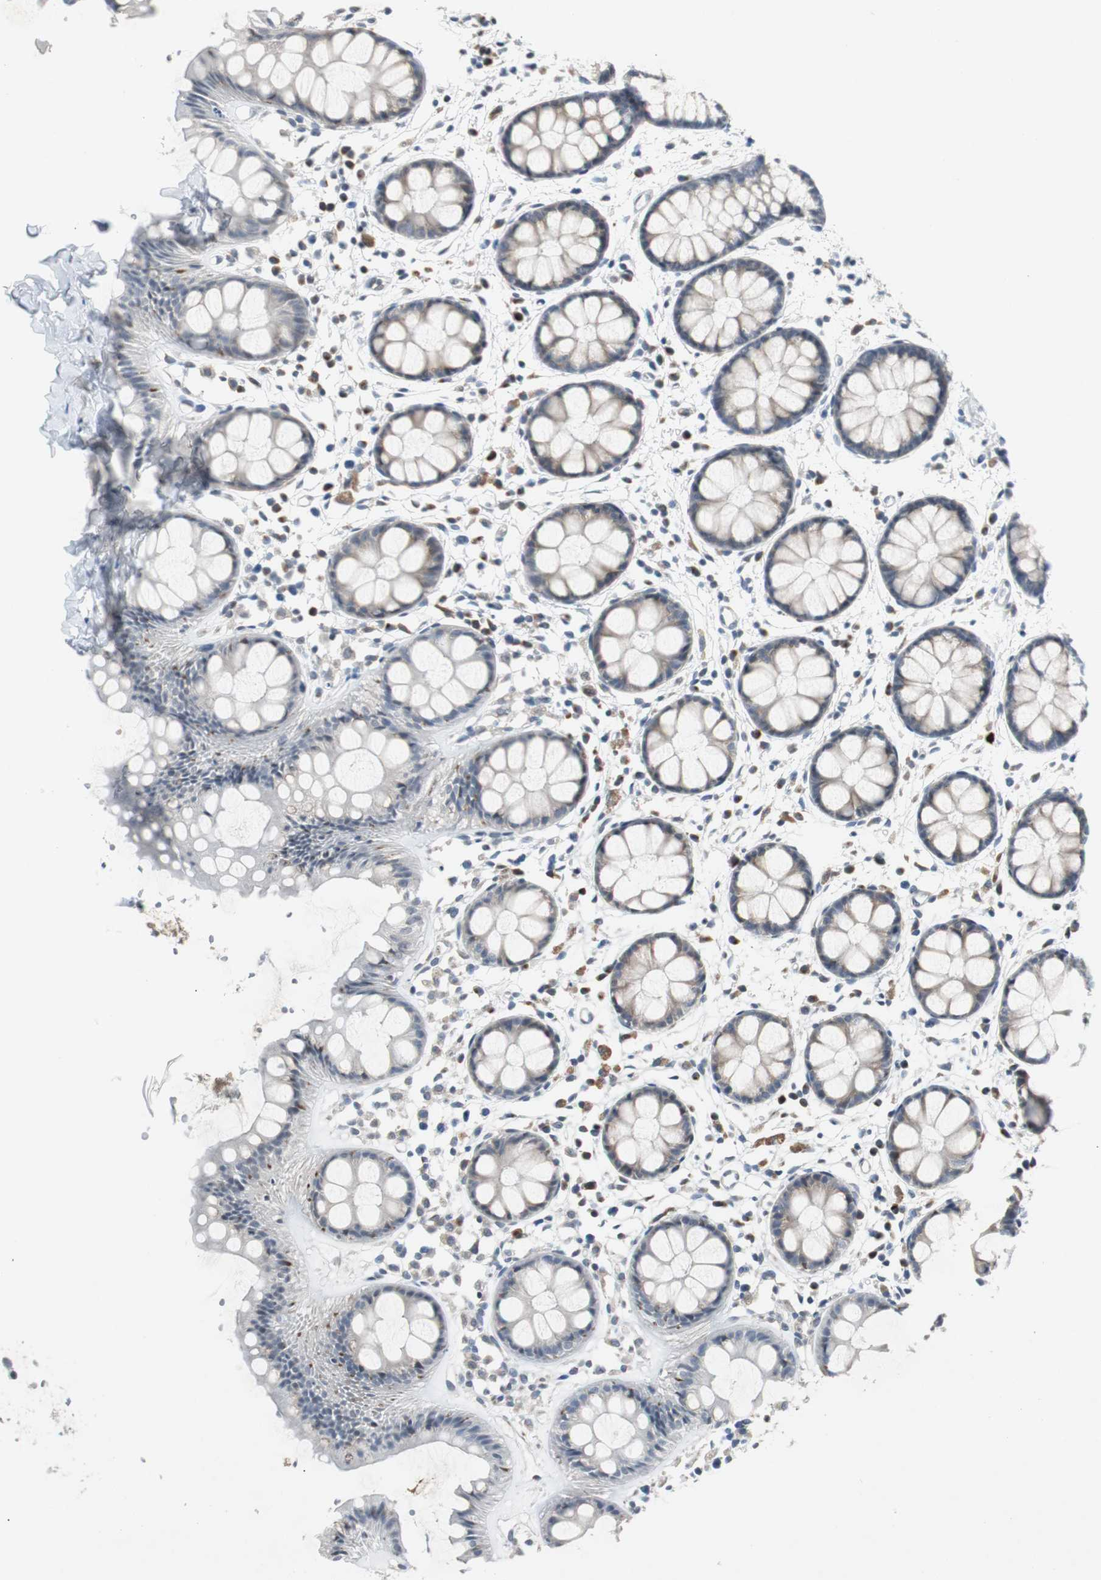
{"staining": {"intensity": "moderate", "quantity": "<25%", "location": "cytoplasmic/membranous"}, "tissue": "rectum", "cell_type": "Glandular cells", "image_type": "normal", "snomed": [{"axis": "morphology", "description": "Normal tissue, NOS"}, {"axis": "topography", "description": "Rectum"}], "caption": "Glandular cells display low levels of moderate cytoplasmic/membranous positivity in approximately <25% of cells in unremarkable human rectum. Ihc stains the protein of interest in brown and the nuclei are stained blue.", "gene": "SOX30", "patient": {"sex": "female", "age": 66}}